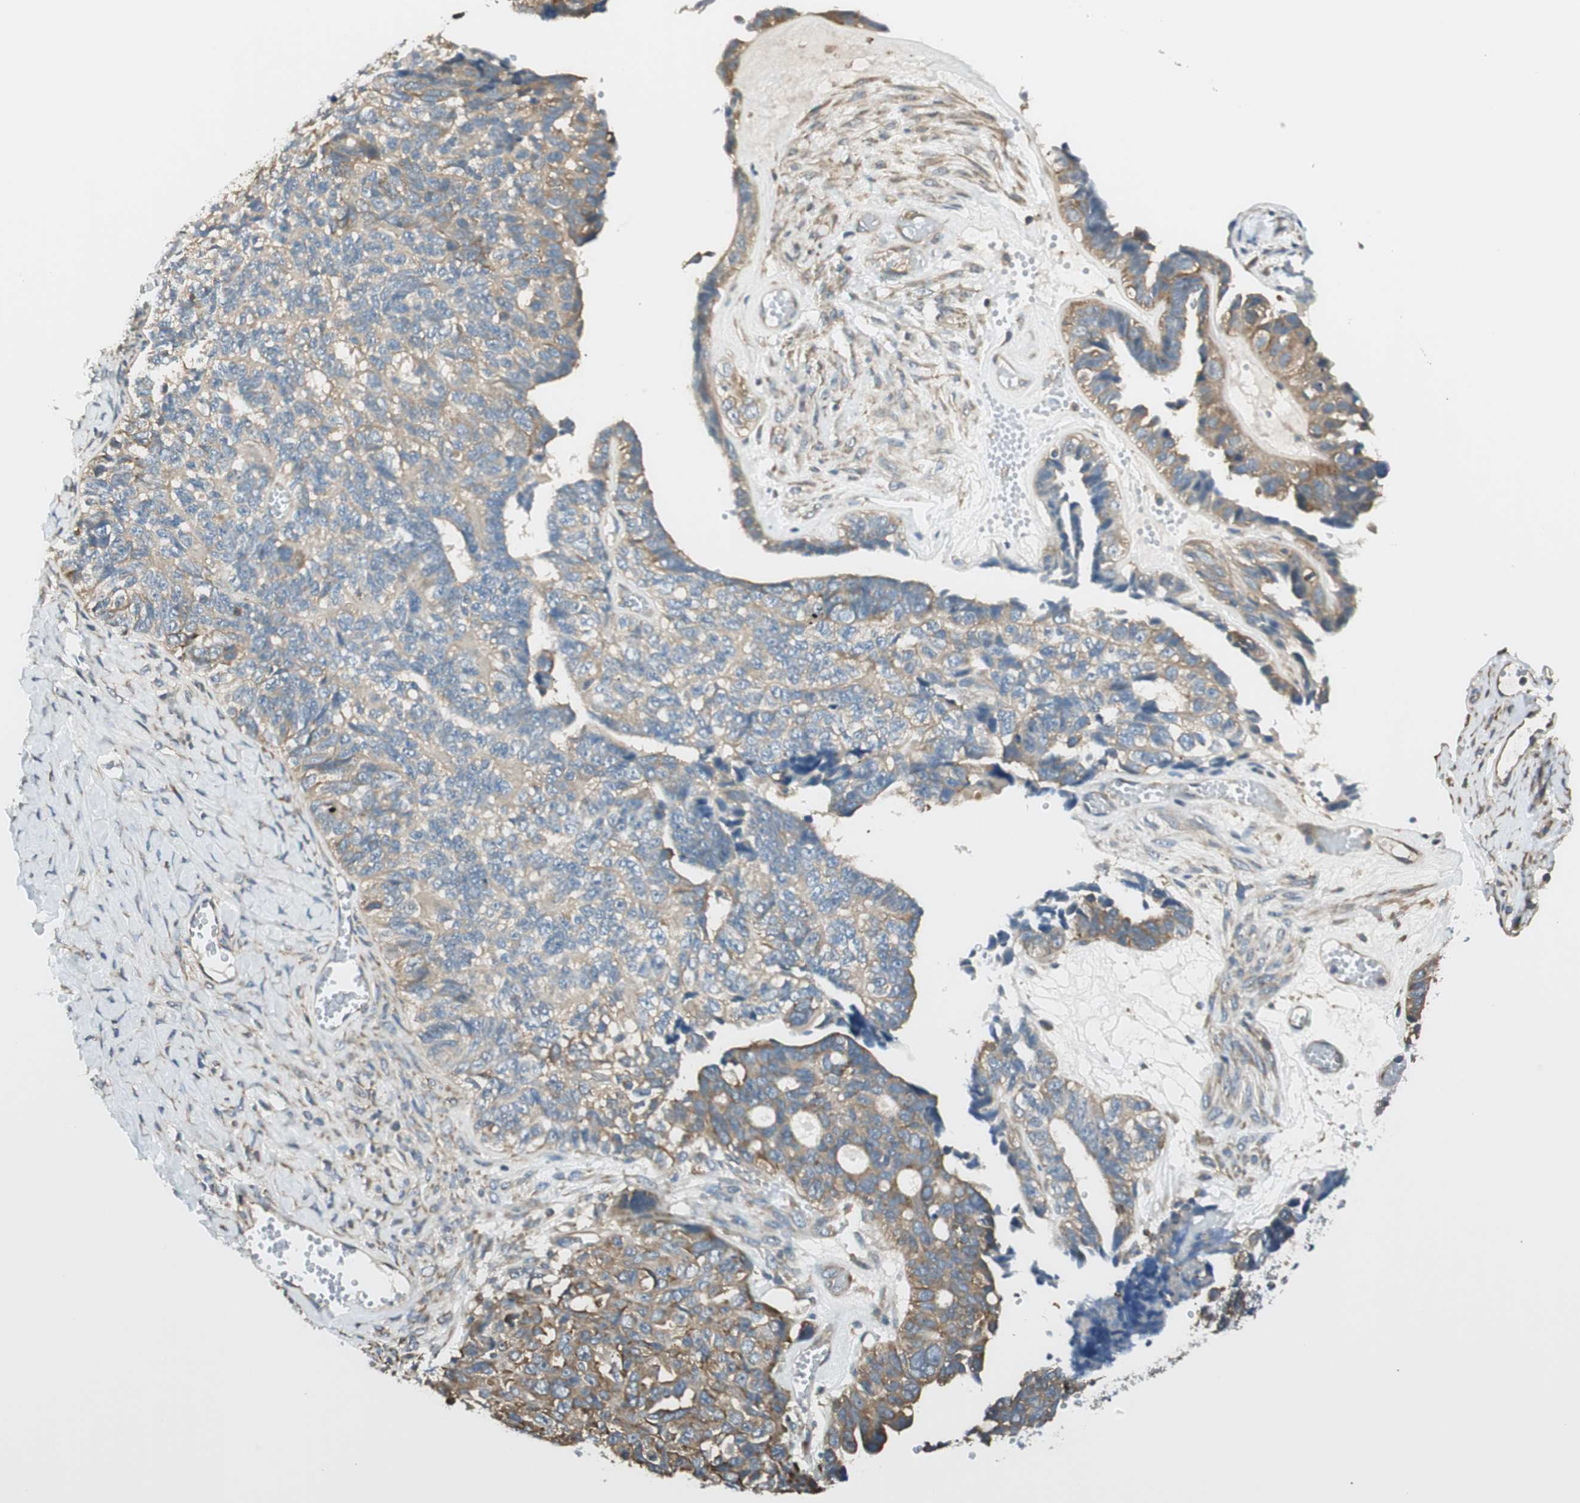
{"staining": {"intensity": "moderate", "quantity": ">75%", "location": "cytoplasmic/membranous"}, "tissue": "ovarian cancer", "cell_type": "Tumor cells", "image_type": "cancer", "snomed": [{"axis": "morphology", "description": "Cystadenocarcinoma, serous, NOS"}, {"axis": "topography", "description": "Ovary"}], "caption": "Immunohistochemistry (IHC) of serous cystadenocarcinoma (ovarian) demonstrates medium levels of moderate cytoplasmic/membranous positivity in approximately >75% of tumor cells.", "gene": "PI4K2B", "patient": {"sex": "female", "age": 79}}